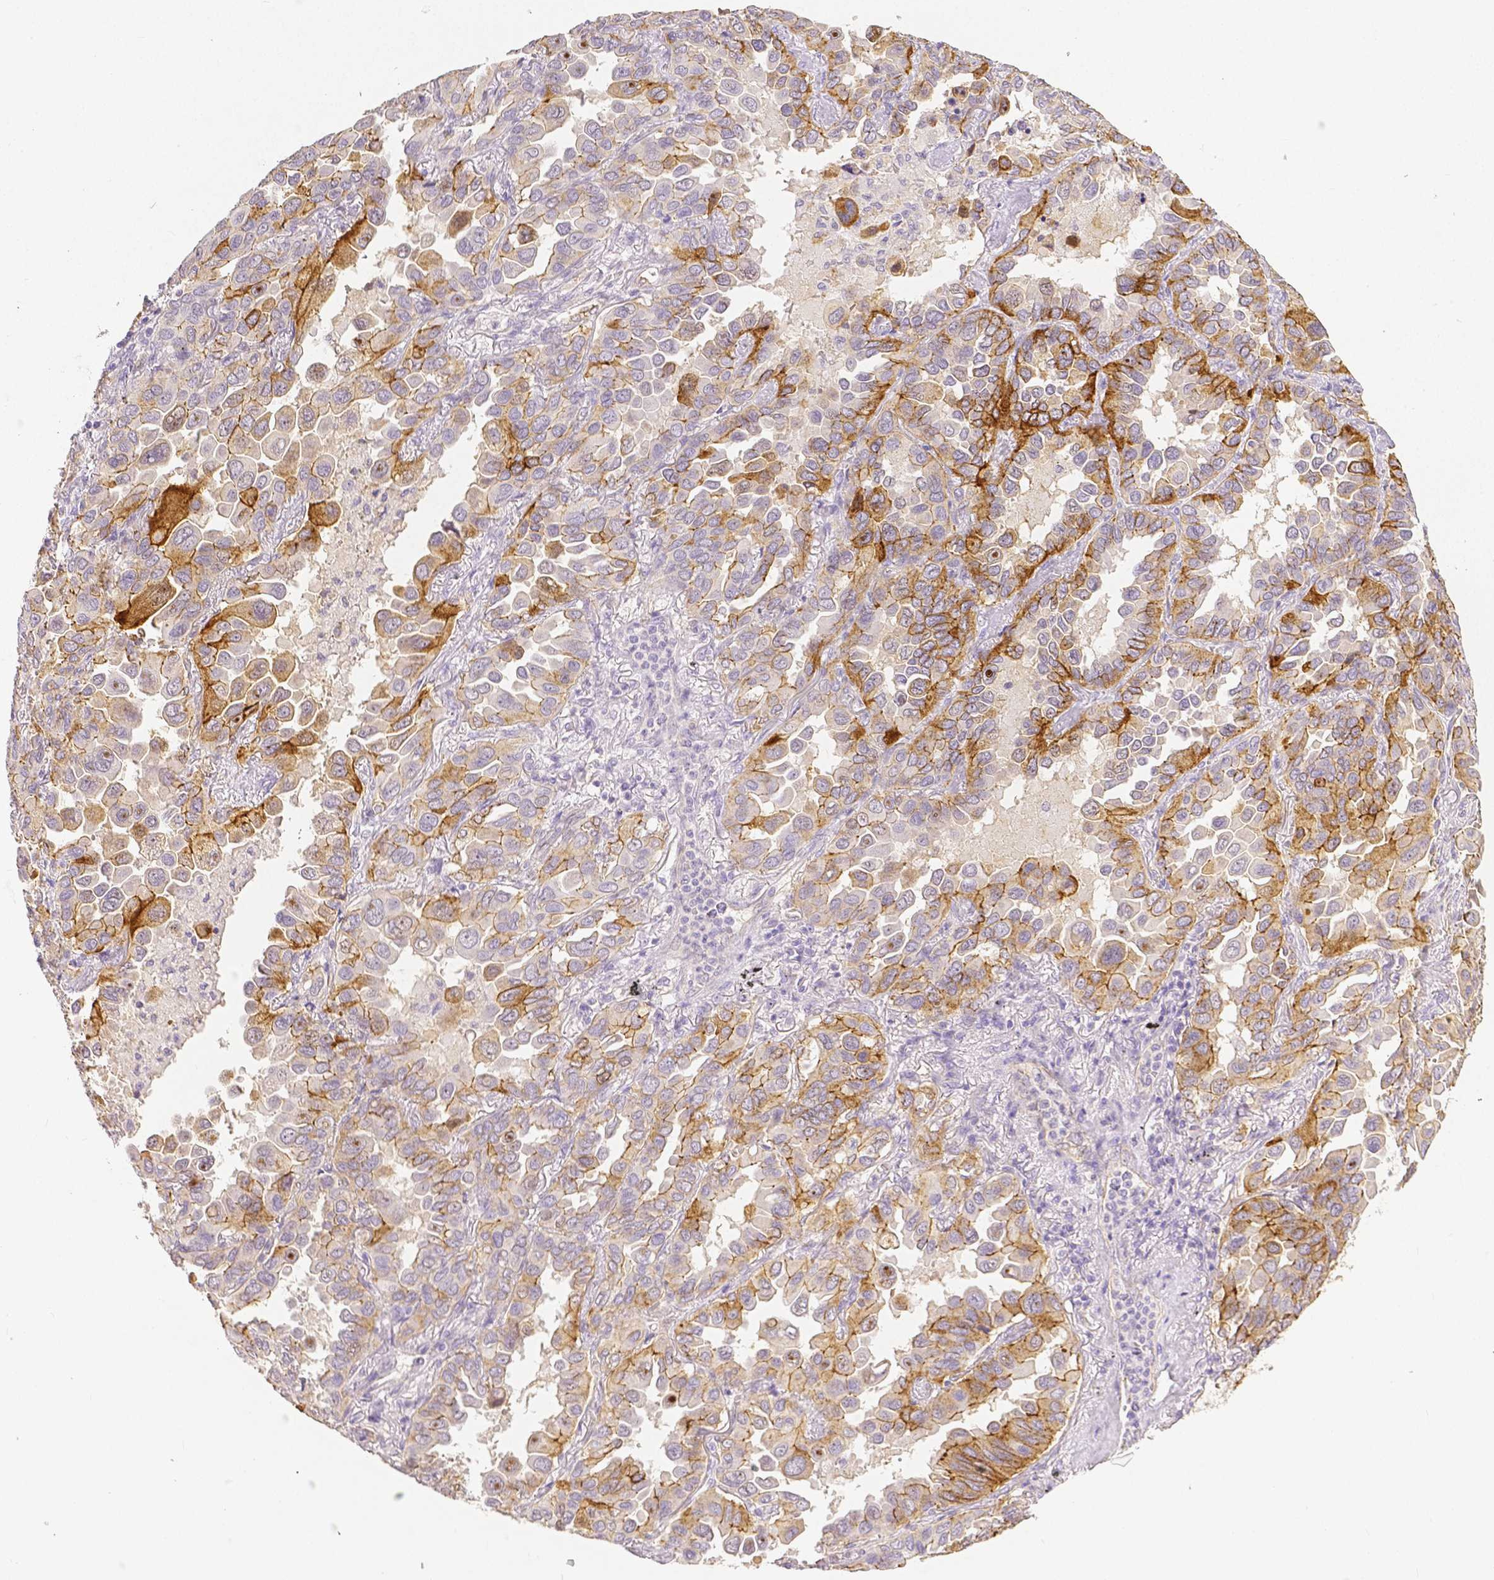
{"staining": {"intensity": "moderate", "quantity": "25%-75%", "location": "cytoplasmic/membranous"}, "tissue": "lung cancer", "cell_type": "Tumor cells", "image_type": "cancer", "snomed": [{"axis": "morphology", "description": "Adenocarcinoma, NOS"}, {"axis": "topography", "description": "Lung"}], "caption": "Human lung cancer stained with a brown dye displays moderate cytoplasmic/membranous positive staining in approximately 25%-75% of tumor cells.", "gene": "OCLN", "patient": {"sex": "male", "age": 64}}